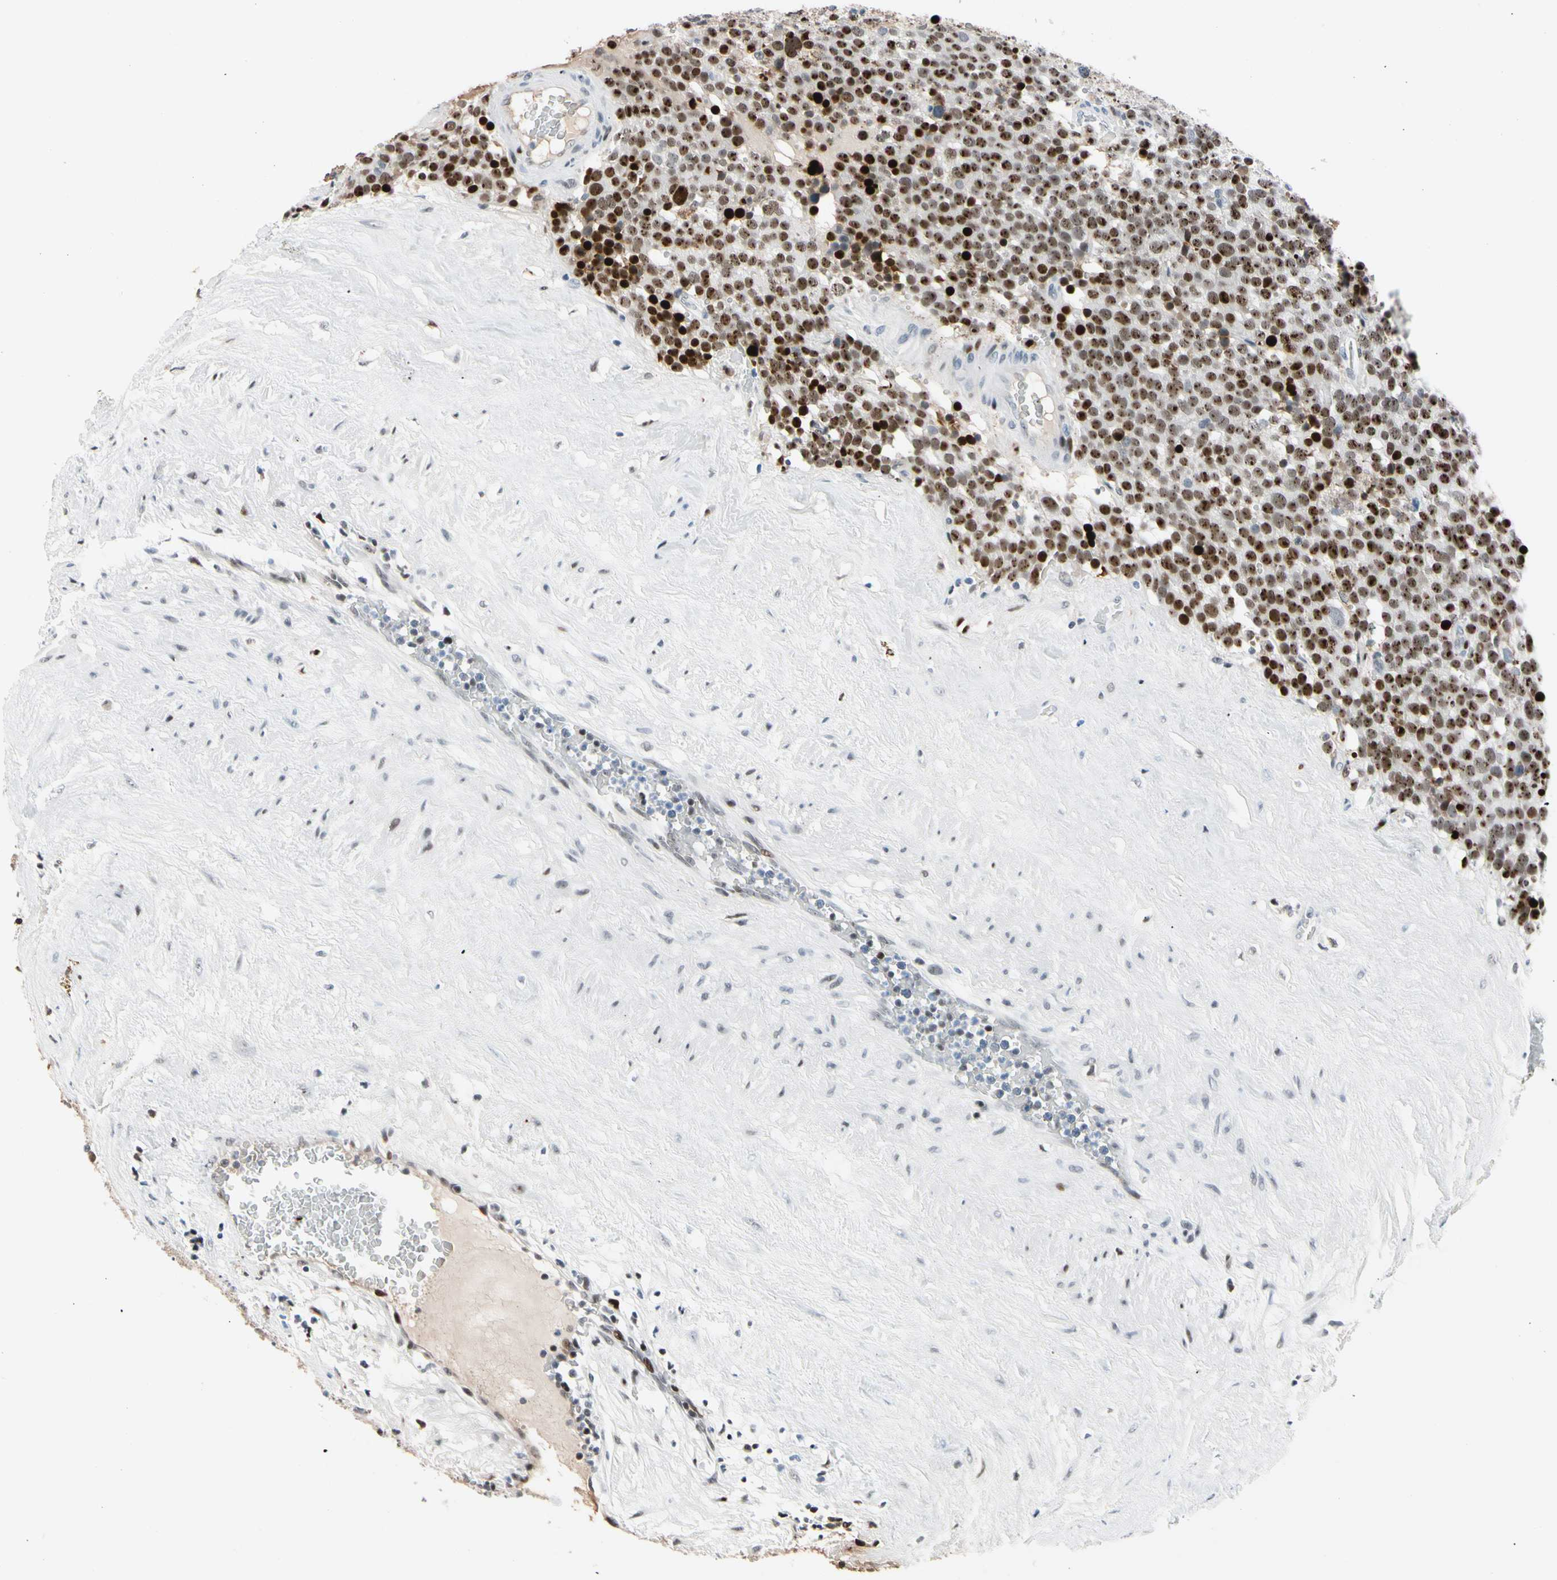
{"staining": {"intensity": "strong", "quantity": ">75%", "location": "nuclear"}, "tissue": "testis cancer", "cell_type": "Tumor cells", "image_type": "cancer", "snomed": [{"axis": "morphology", "description": "Seminoma, NOS"}, {"axis": "topography", "description": "Testis"}], "caption": "Immunohistochemistry (IHC) image of neoplastic tissue: human testis cancer stained using IHC exhibits high levels of strong protein expression localized specifically in the nuclear of tumor cells, appearing as a nuclear brown color.", "gene": "FOXO3", "patient": {"sex": "male", "age": 71}}